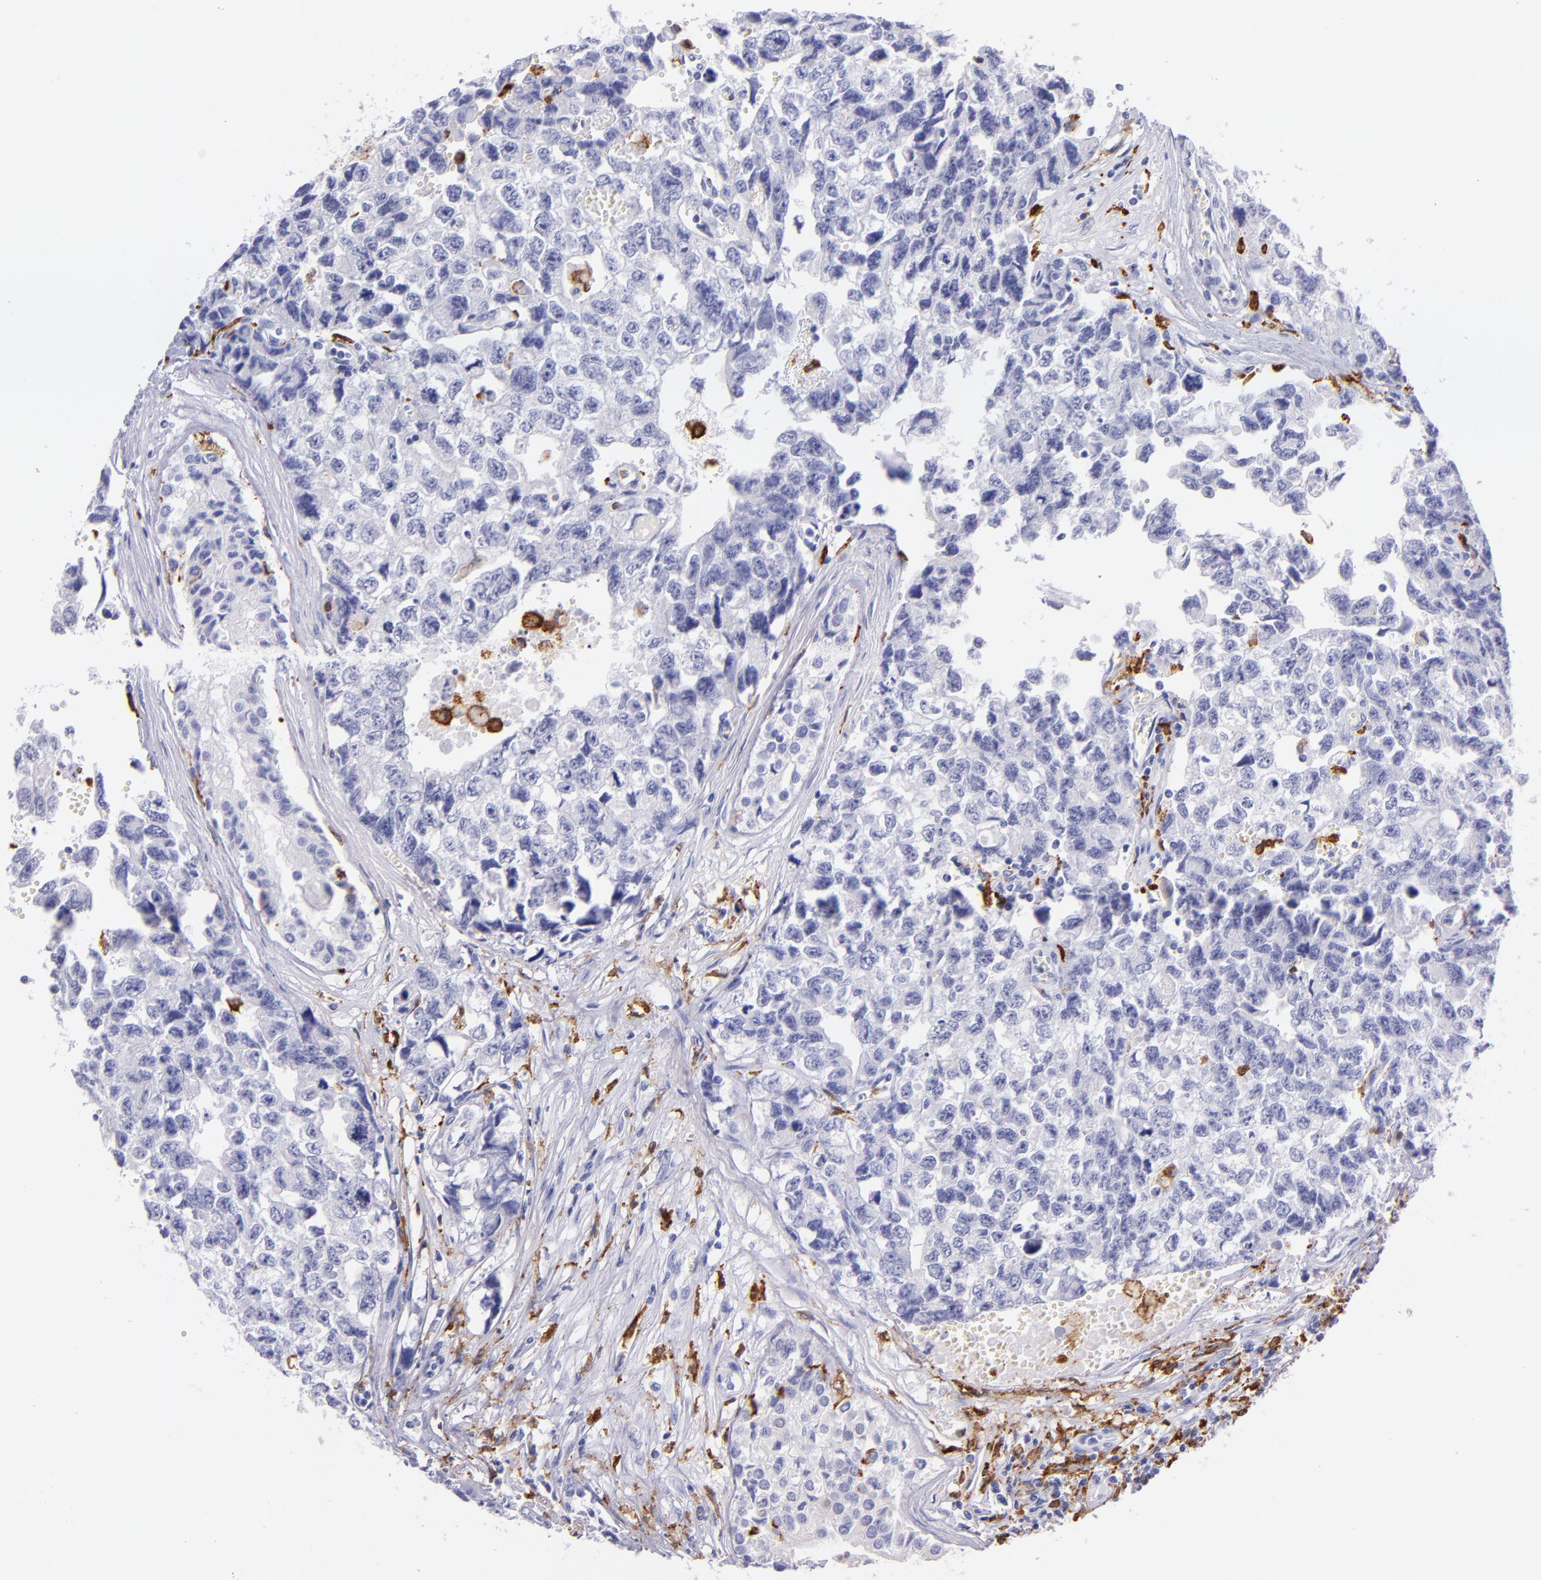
{"staining": {"intensity": "negative", "quantity": "none", "location": "none"}, "tissue": "testis cancer", "cell_type": "Tumor cells", "image_type": "cancer", "snomed": [{"axis": "morphology", "description": "Carcinoma, Embryonal, NOS"}, {"axis": "topography", "description": "Testis"}], "caption": "Tumor cells are negative for brown protein staining in testis cancer (embryonal carcinoma).", "gene": "CD163", "patient": {"sex": "male", "age": 31}}